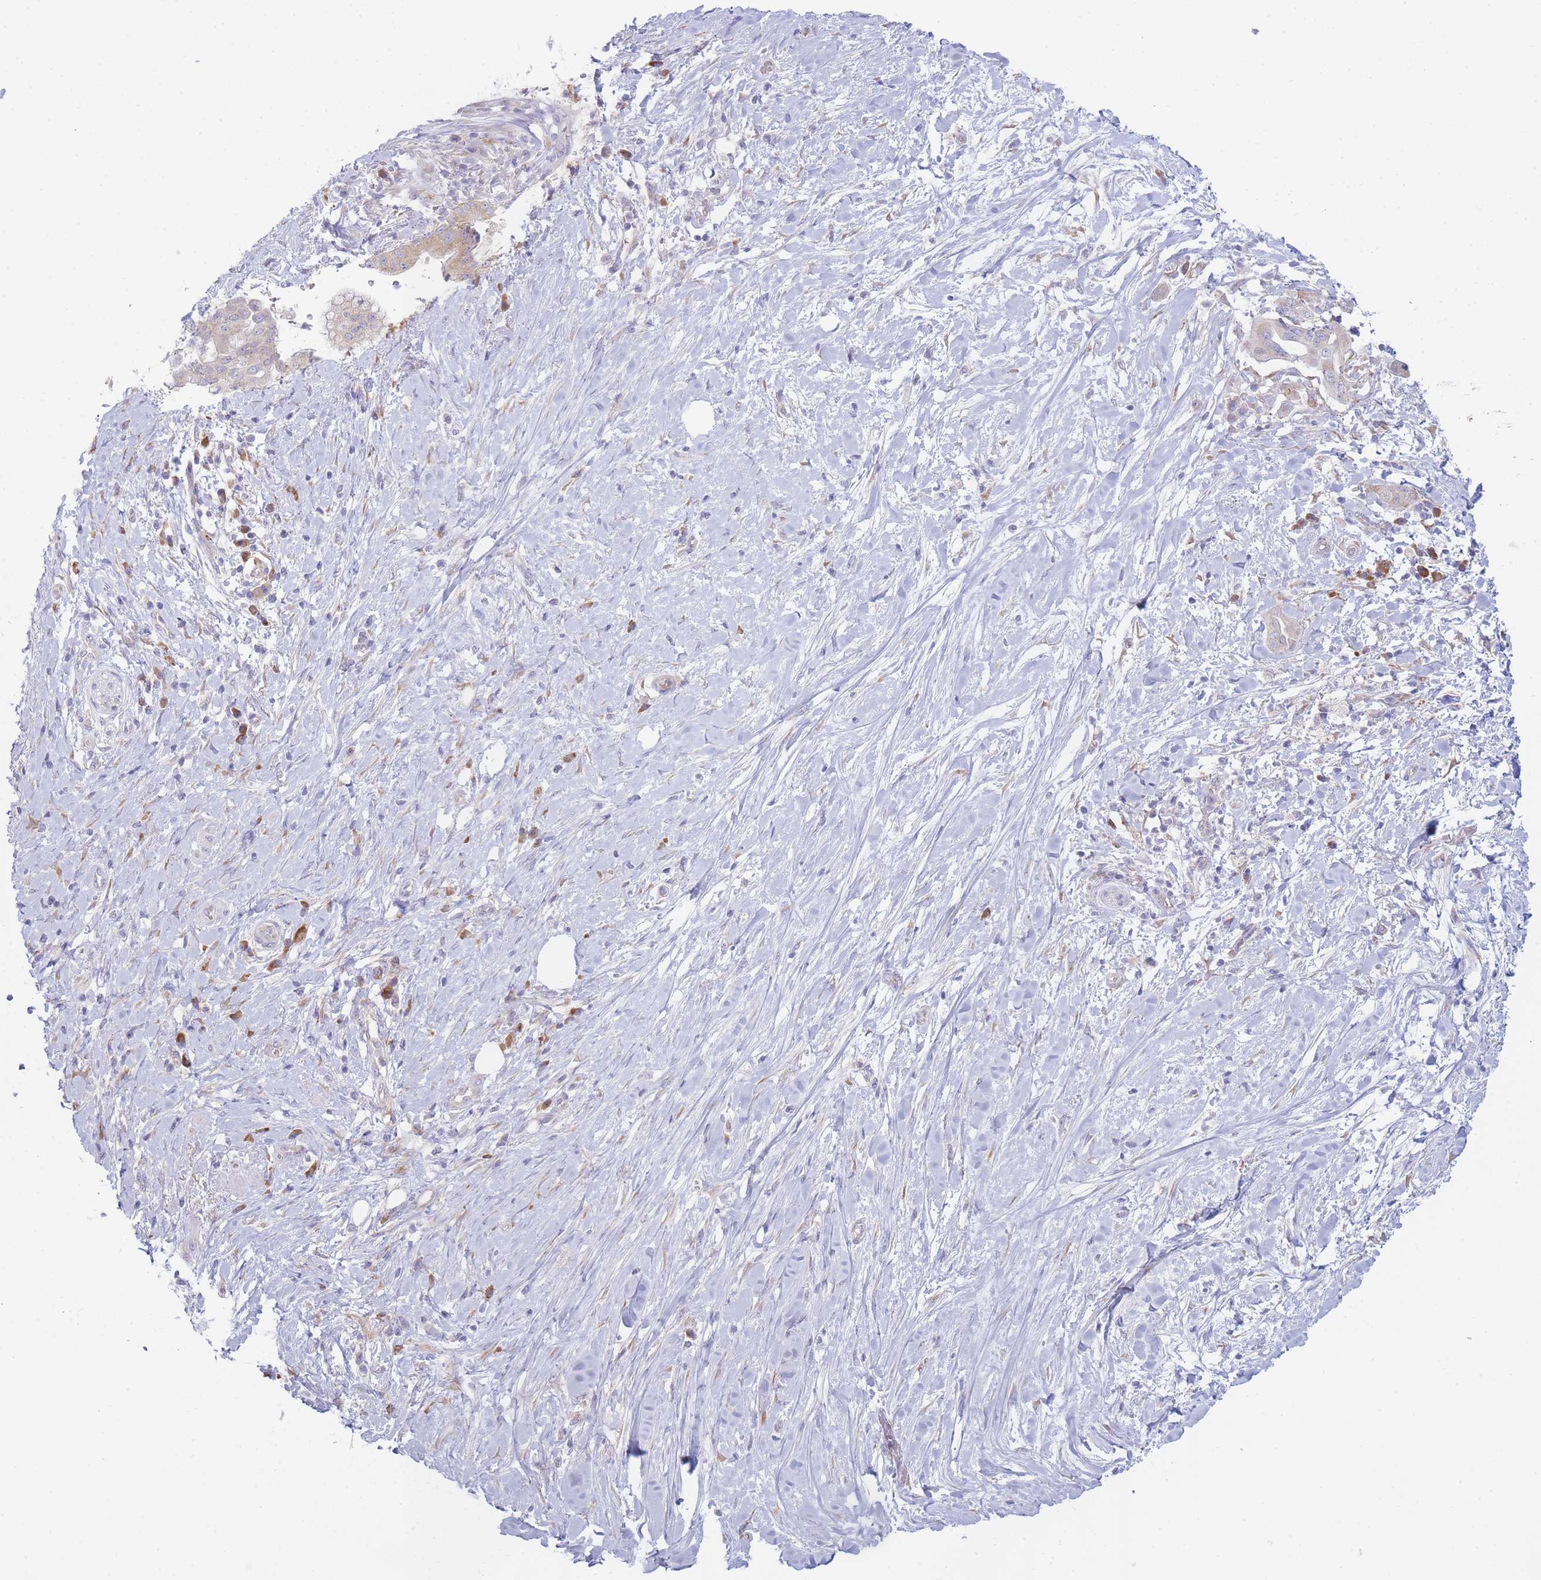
{"staining": {"intensity": "weak", "quantity": "25%-75%", "location": "cytoplasmic/membranous"}, "tissue": "pancreatic cancer", "cell_type": "Tumor cells", "image_type": "cancer", "snomed": [{"axis": "morphology", "description": "Adenocarcinoma, NOS"}, {"axis": "topography", "description": "Pancreas"}], "caption": "Brown immunohistochemical staining in pancreatic adenocarcinoma displays weak cytoplasmic/membranous positivity in about 25%-75% of tumor cells.", "gene": "OR5L2", "patient": {"sex": "male", "age": 68}}